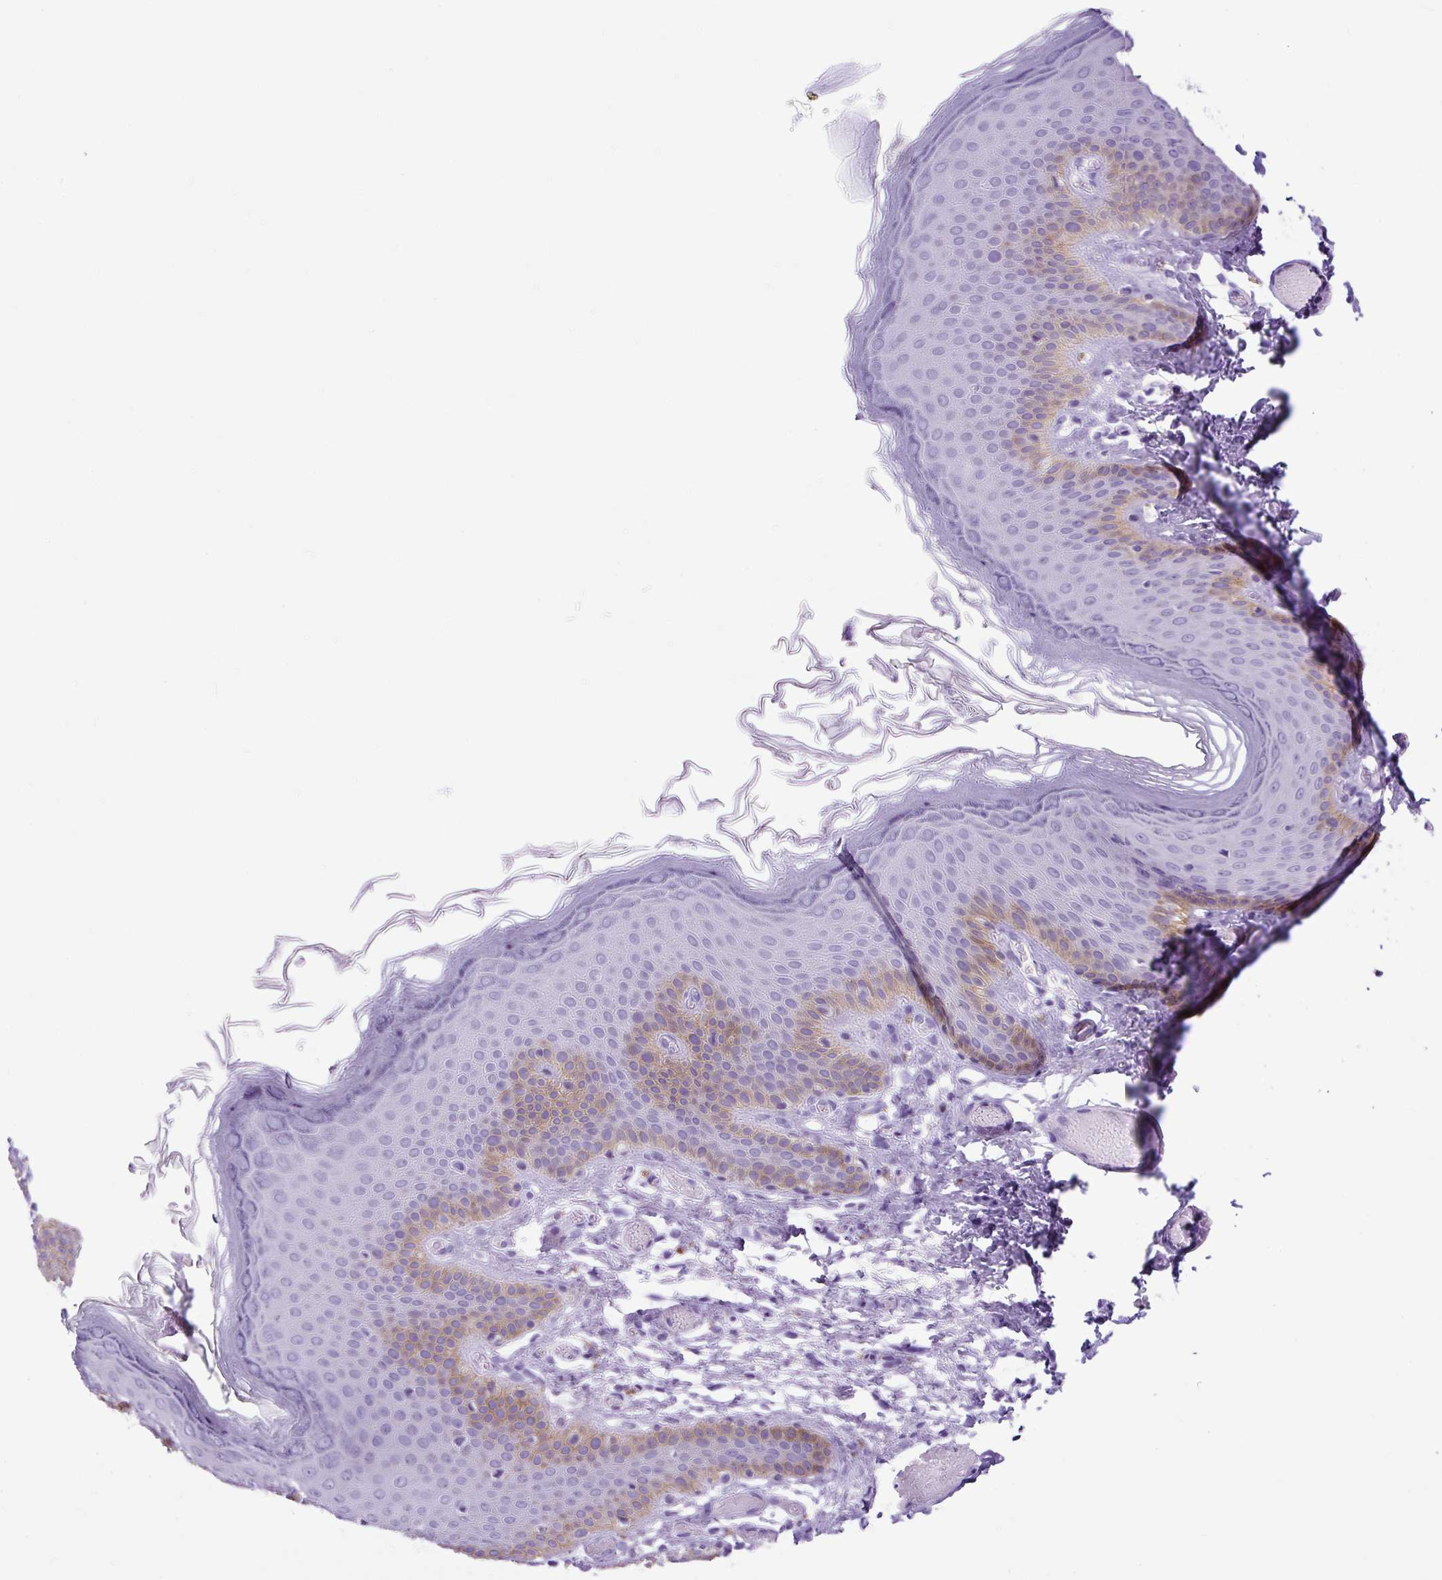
{"staining": {"intensity": "moderate", "quantity": "<25%", "location": "cytoplasmic/membranous"}, "tissue": "skin", "cell_type": "Epidermal cells", "image_type": "normal", "snomed": [{"axis": "morphology", "description": "Normal tissue, NOS"}, {"axis": "topography", "description": "Anal"}], "caption": "IHC photomicrograph of benign skin stained for a protein (brown), which demonstrates low levels of moderate cytoplasmic/membranous staining in approximately <25% of epidermal cells.", "gene": "PDIA2", "patient": {"sex": "female", "age": 40}}